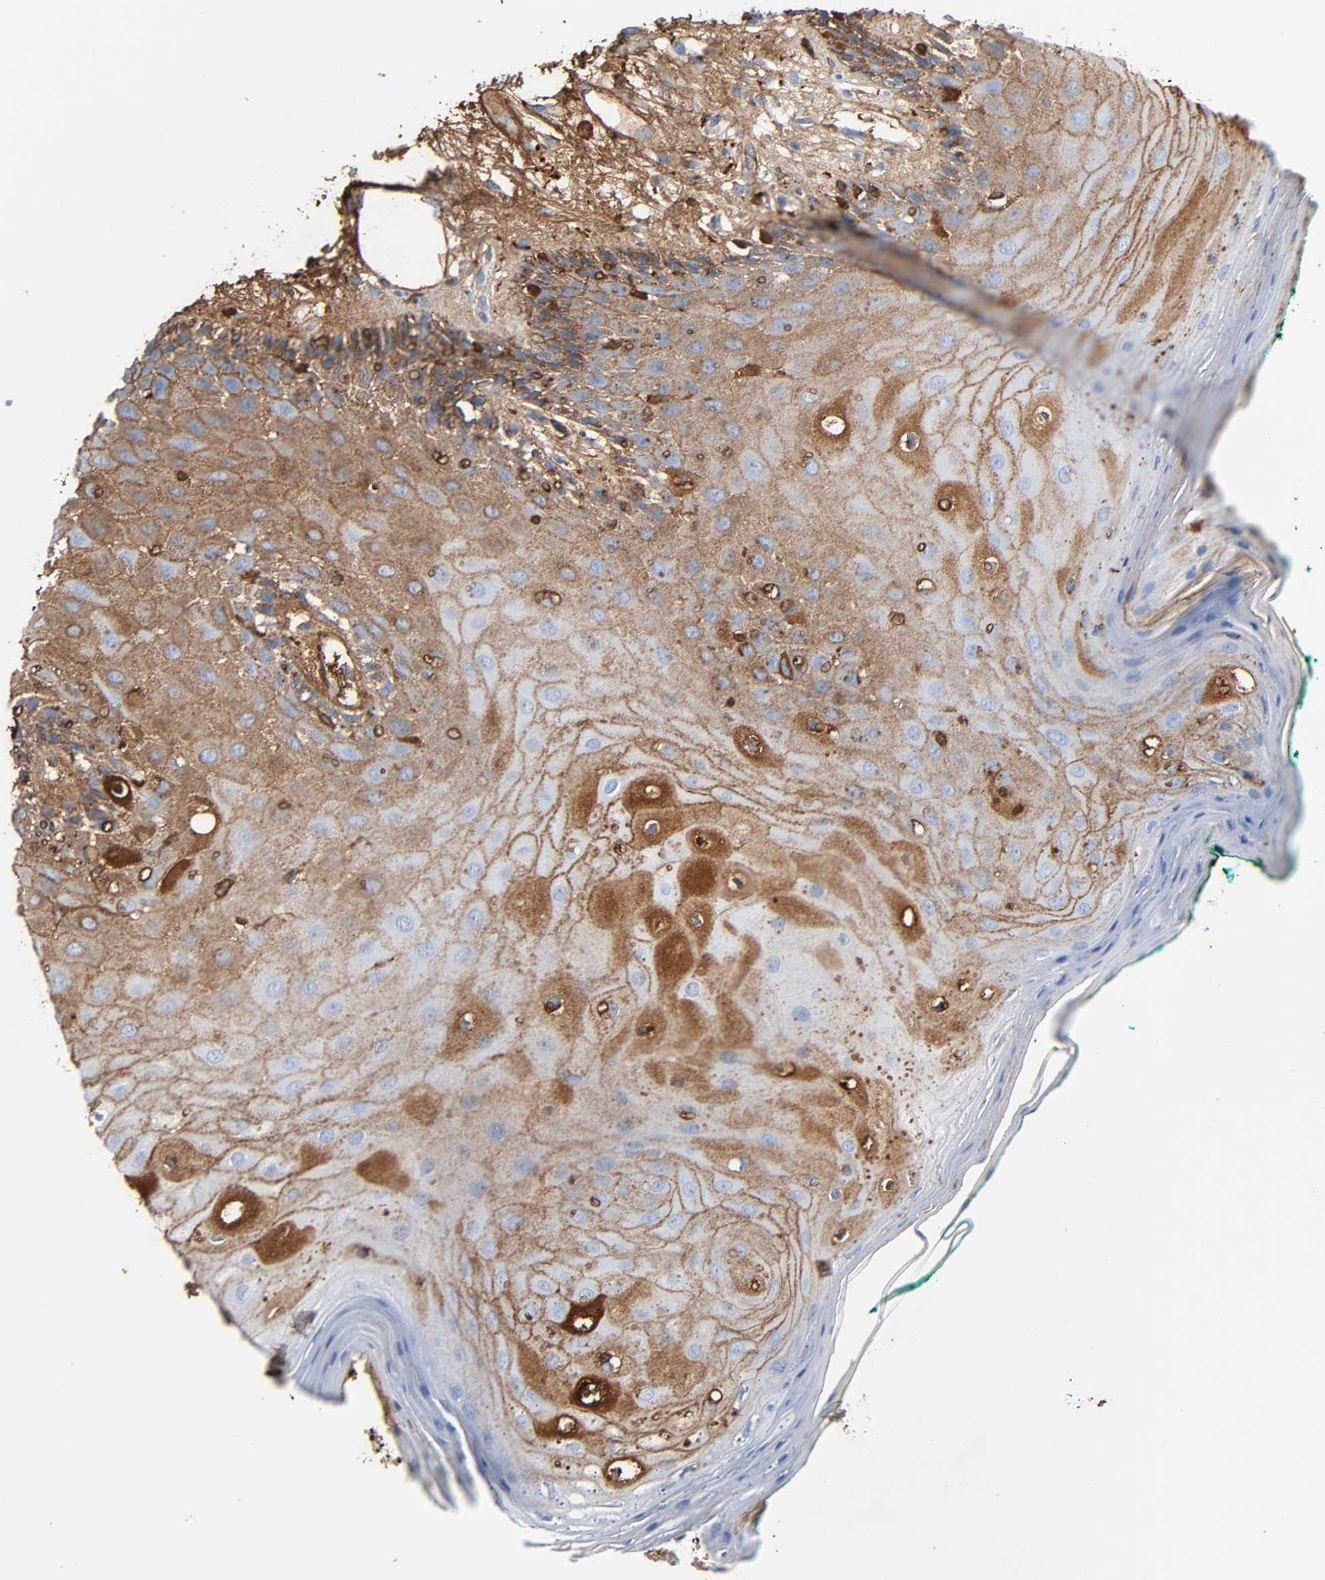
{"staining": {"intensity": "moderate", "quantity": "25%-75%", "location": "cytoplasmic/membranous"}, "tissue": "oral mucosa", "cell_type": "Squamous epithelial cells", "image_type": "normal", "snomed": [{"axis": "morphology", "description": "Normal tissue, NOS"}, {"axis": "morphology", "description": "Squamous cell carcinoma, NOS"}, {"axis": "topography", "description": "Skeletal muscle"}, {"axis": "topography", "description": "Oral tissue"}, {"axis": "topography", "description": "Head-Neck"}], "caption": "Benign oral mucosa demonstrates moderate cytoplasmic/membranous staining in approximately 25%-75% of squamous epithelial cells, visualized by immunohistochemistry.", "gene": "C3", "patient": {"sex": "female", "age": 84}}